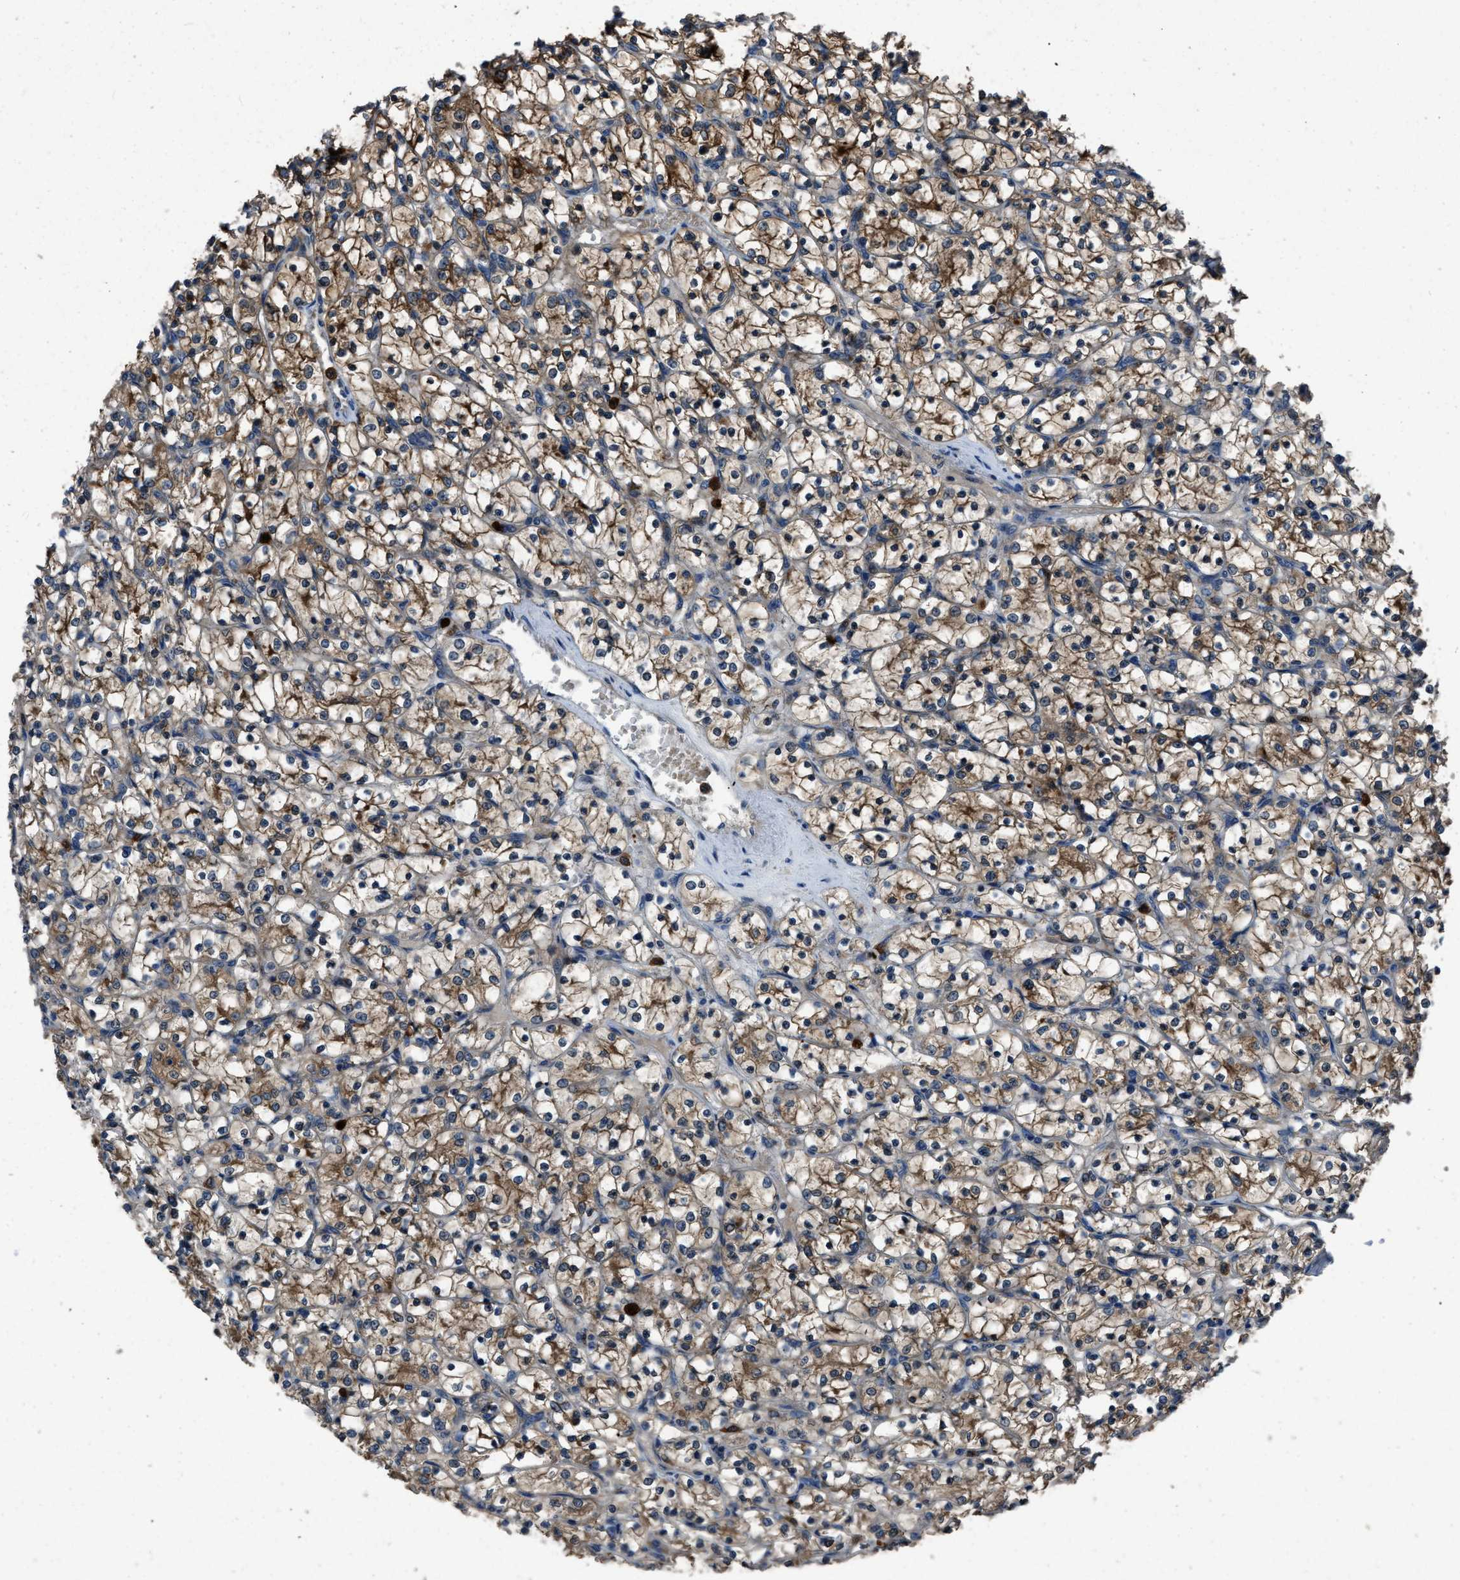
{"staining": {"intensity": "strong", "quantity": ">75%", "location": "cytoplasmic/membranous"}, "tissue": "renal cancer", "cell_type": "Tumor cells", "image_type": "cancer", "snomed": [{"axis": "morphology", "description": "Adenocarcinoma, NOS"}, {"axis": "topography", "description": "Kidney"}], "caption": "A photomicrograph showing strong cytoplasmic/membranous staining in about >75% of tumor cells in adenocarcinoma (renal), as visualized by brown immunohistochemical staining.", "gene": "ANGPT1", "patient": {"sex": "female", "age": 69}}